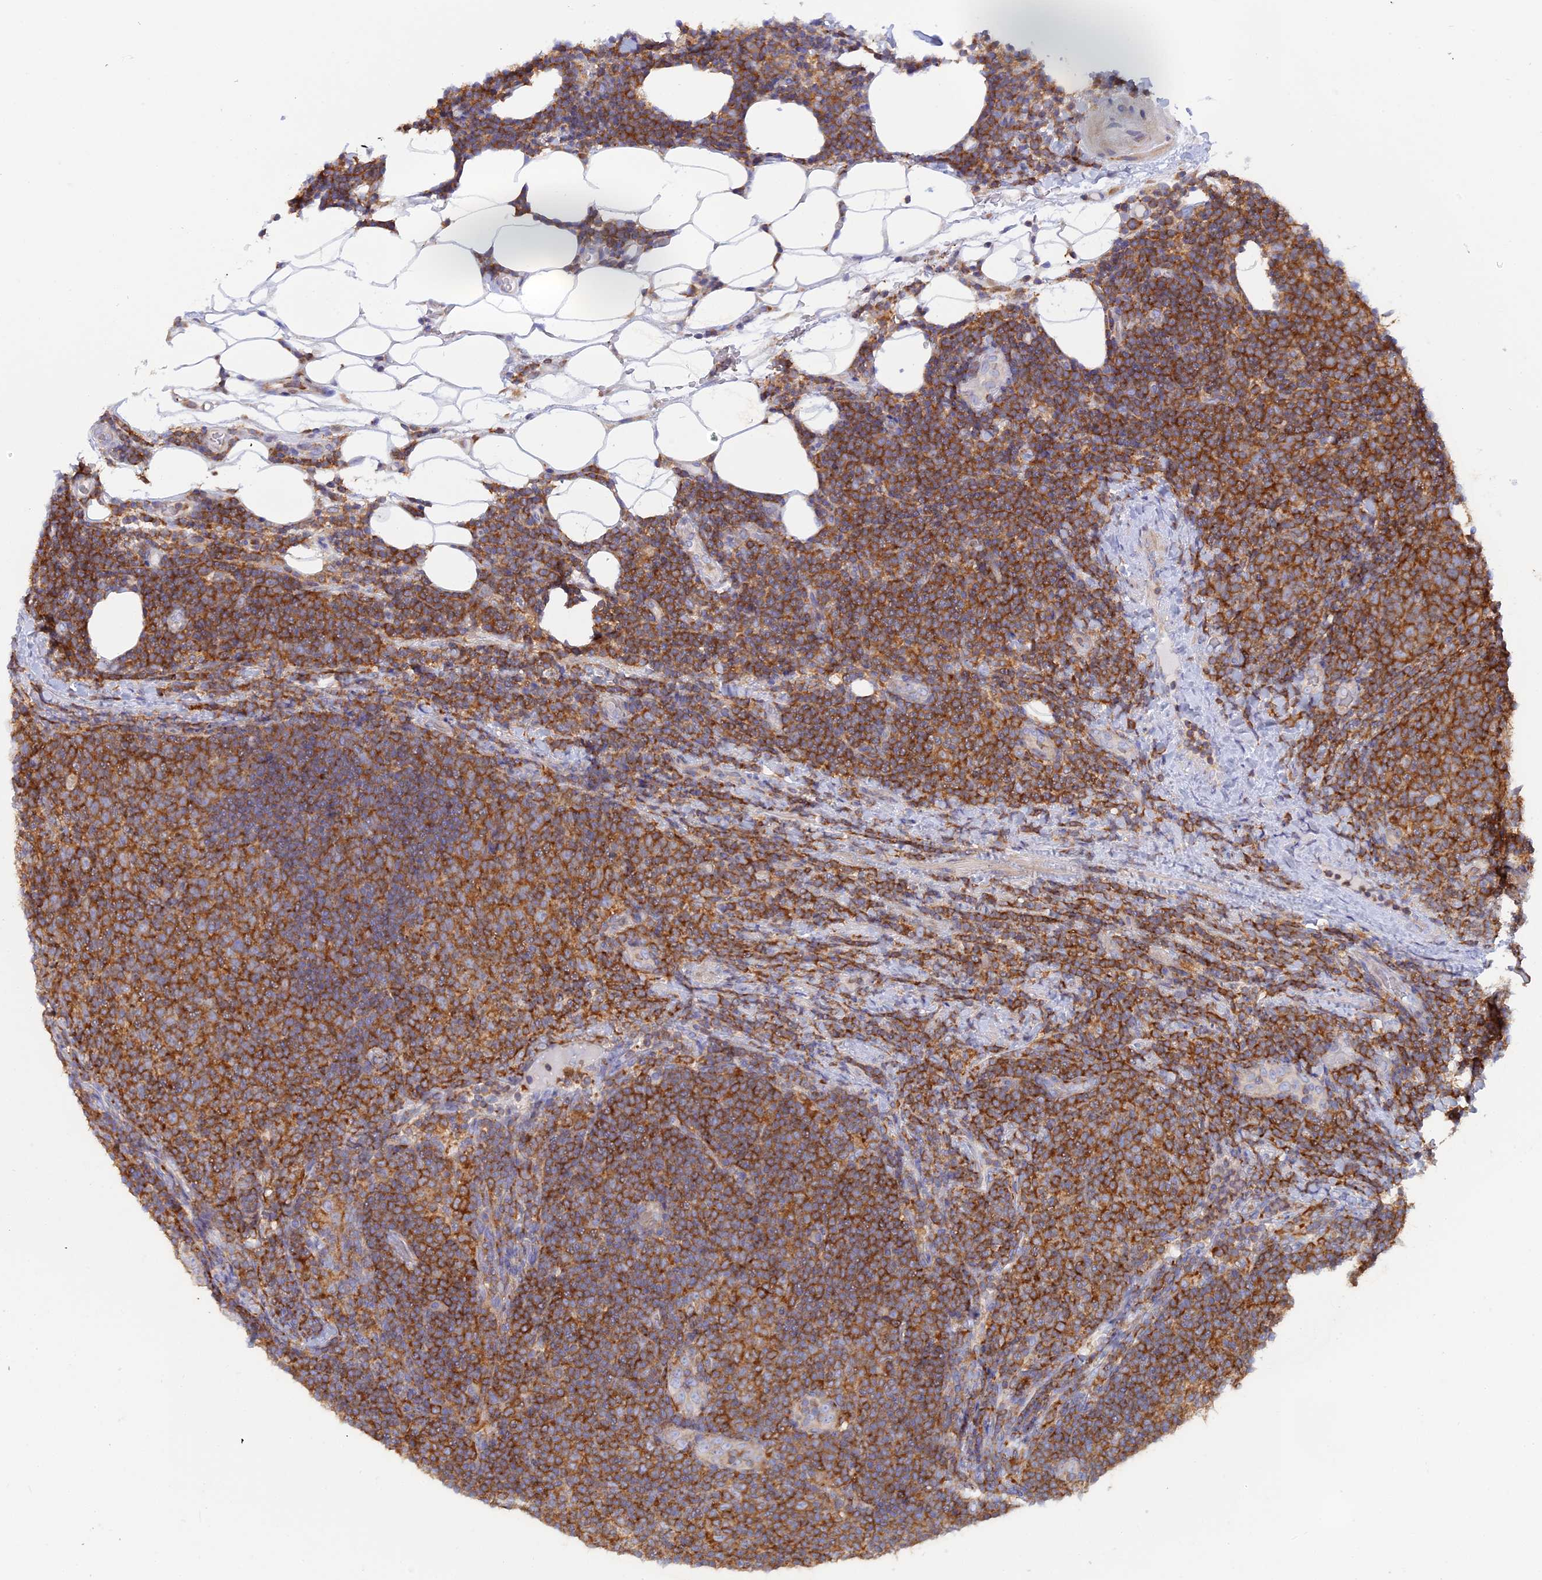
{"staining": {"intensity": "strong", "quantity": ">75%", "location": "cytoplasmic/membranous"}, "tissue": "lymphoma", "cell_type": "Tumor cells", "image_type": "cancer", "snomed": [{"axis": "morphology", "description": "Malignant lymphoma, non-Hodgkin's type, Low grade"}, {"axis": "topography", "description": "Lymph node"}], "caption": "An IHC photomicrograph of neoplastic tissue is shown. Protein staining in brown highlights strong cytoplasmic/membranous positivity in malignant lymphoma, non-Hodgkin's type (low-grade) within tumor cells.", "gene": "GMIP", "patient": {"sex": "male", "age": 66}}